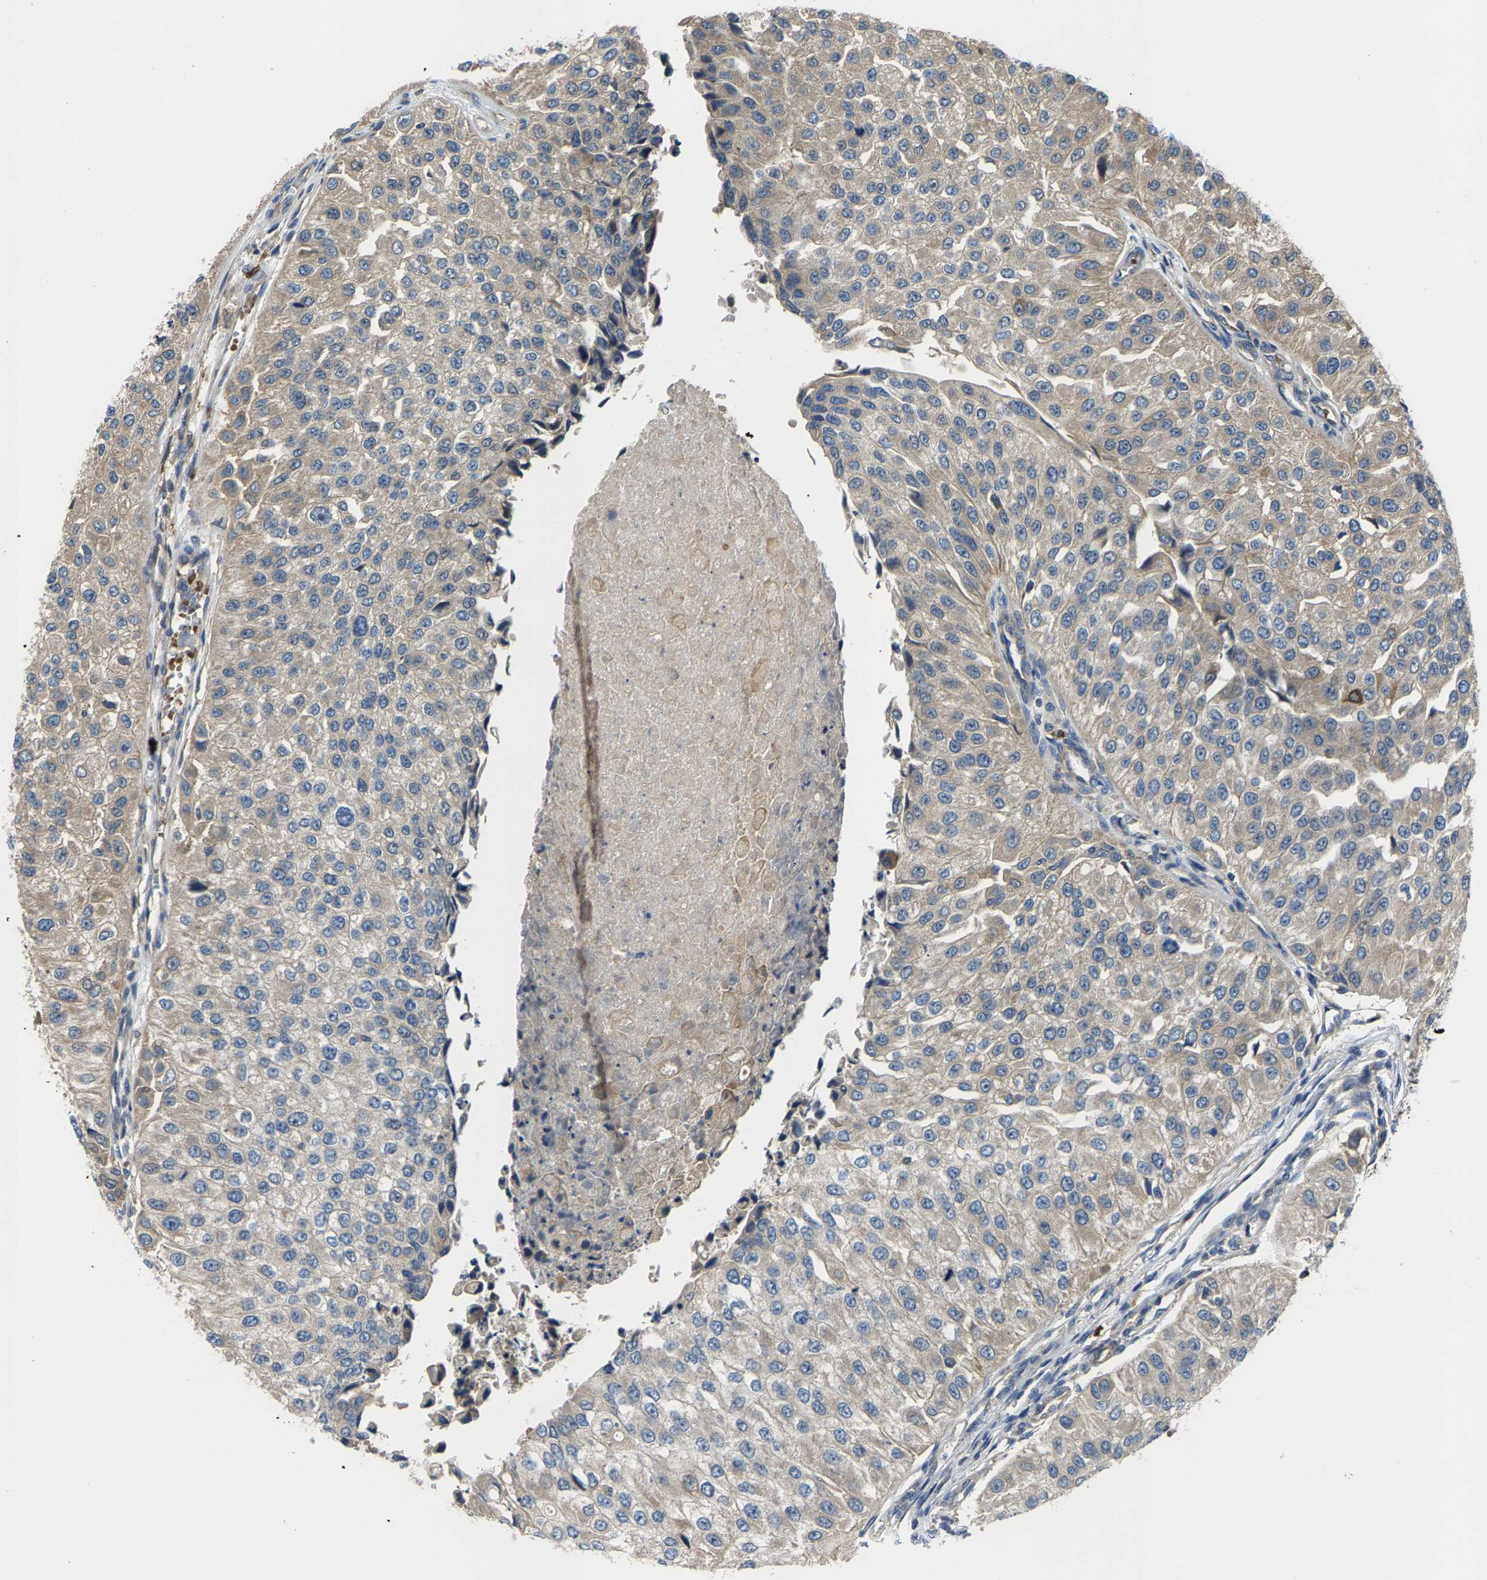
{"staining": {"intensity": "weak", "quantity": "25%-75%", "location": "cytoplasmic/membranous"}, "tissue": "urothelial cancer", "cell_type": "Tumor cells", "image_type": "cancer", "snomed": [{"axis": "morphology", "description": "Urothelial carcinoma, High grade"}, {"axis": "topography", "description": "Kidney"}, {"axis": "topography", "description": "Urinary bladder"}], "caption": "Human urothelial cancer stained with a brown dye displays weak cytoplasmic/membranous positive expression in approximately 25%-75% of tumor cells.", "gene": "AGBL3", "patient": {"sex": "male", "age": 77}}